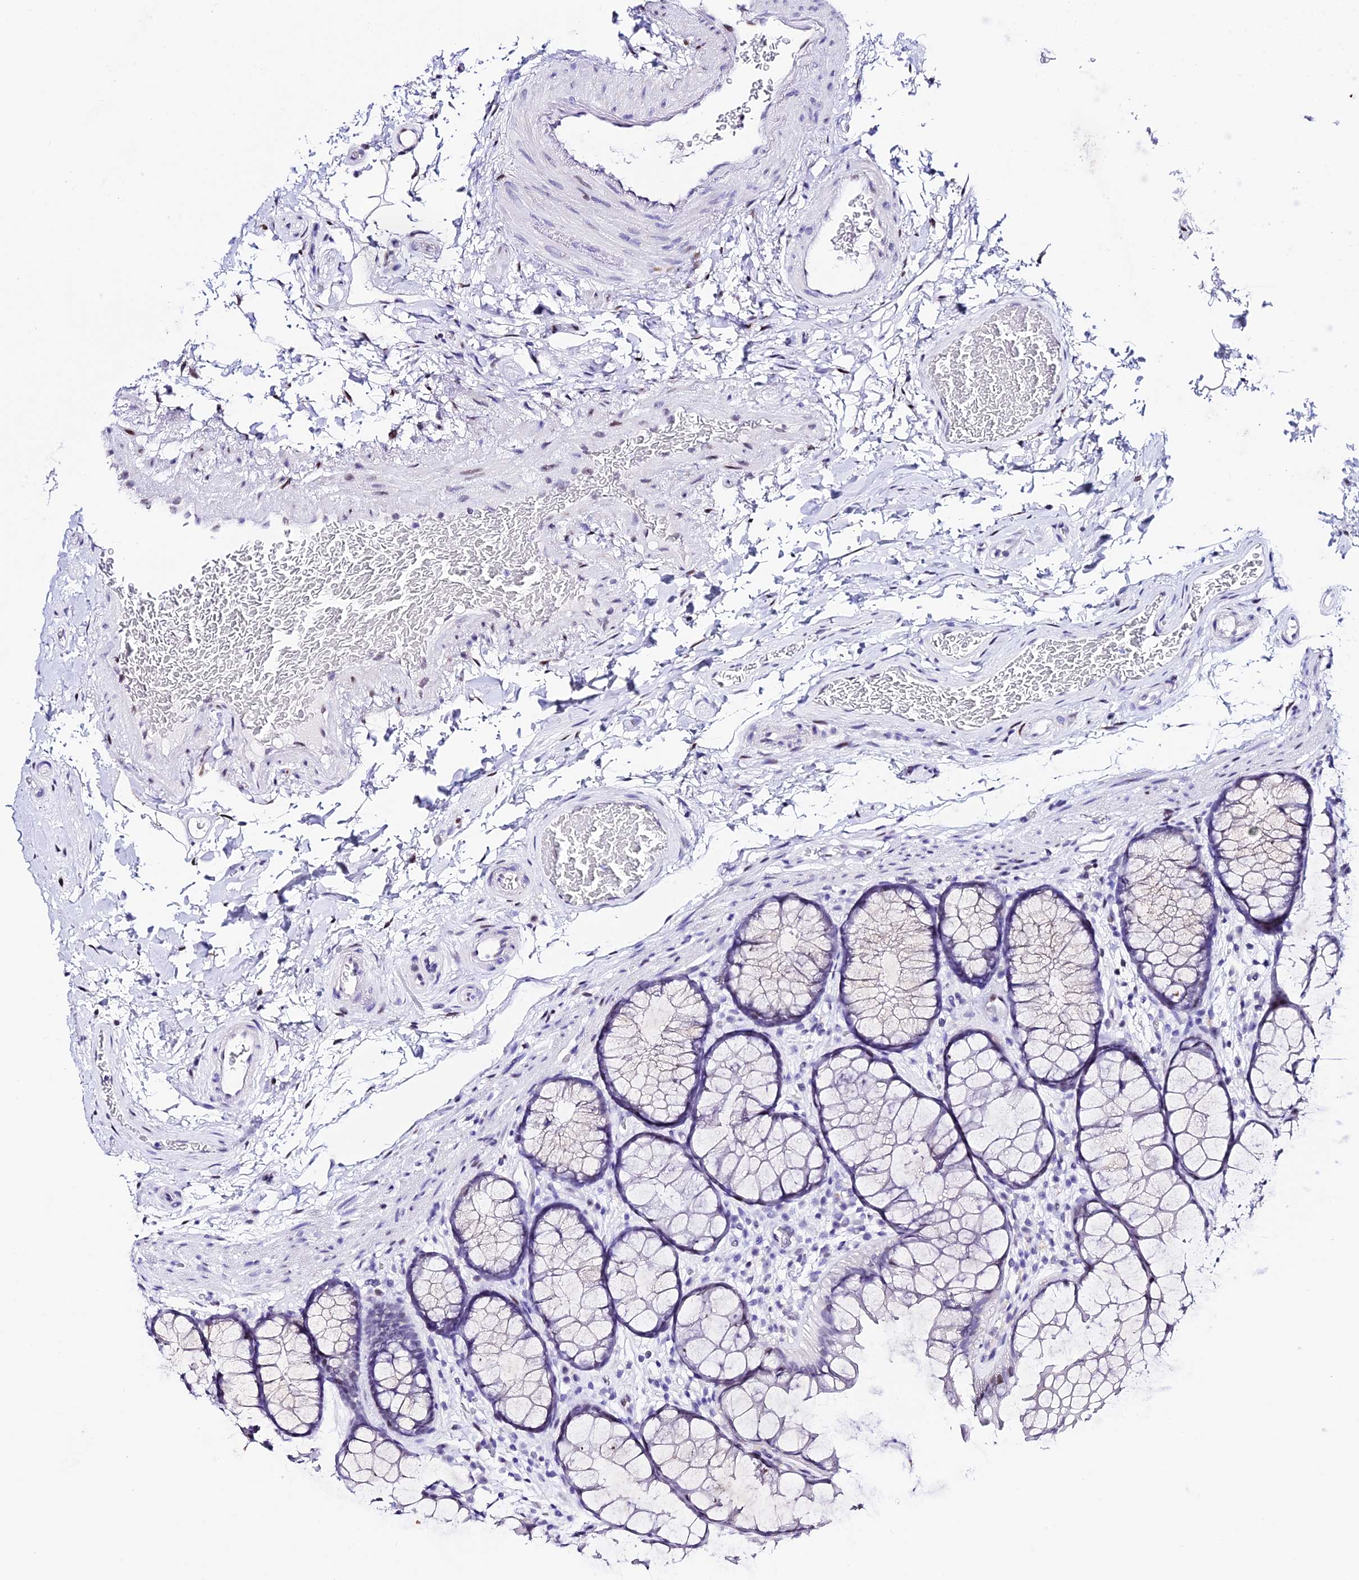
{"staining": {"intensity": "negative", "quantity": "none", "location": "none"}, "tissue": "colon", "cell_type": "Endothelial cells", "image_type": "normal", "snomed": [{"axis": "morphology", "description": "Normal tissue, NOS"}, {"axis": "topography", "description": "Colon"}], "caption": "This is a histopathology image of IHC staining of normal colon, which shows no positivity in endothelial cells.", "gene": "POFUT2", "patient": {"sex": "female", "age": 82}}